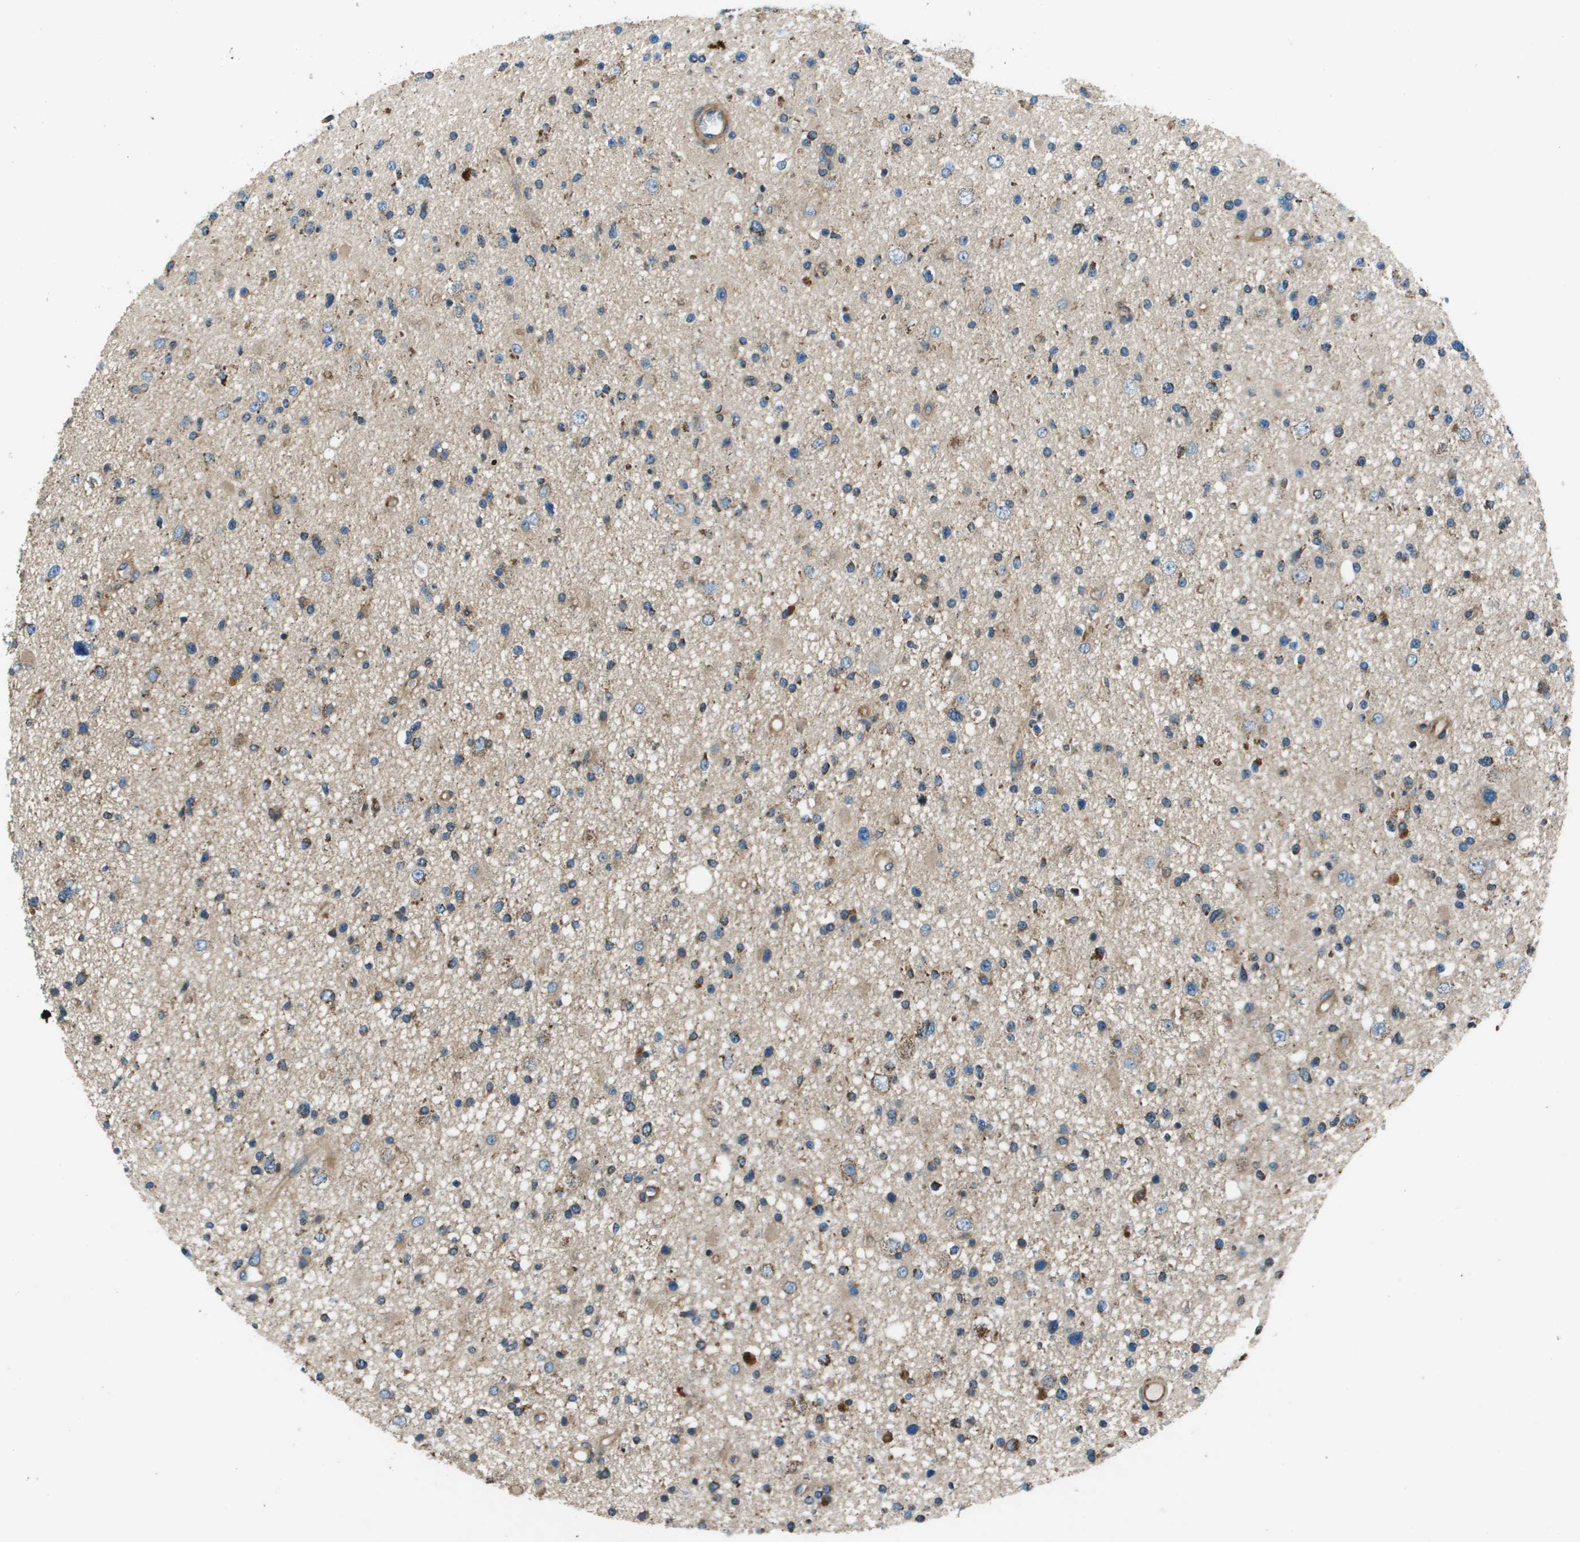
{"staining": {"intensity": "moderate", "quantity": "25%-75%", "location": "cytoplasmic/membranous"}, "tissue": "glioma", "cell_type": "Tumor cells", "image_type": "cancer", "snomed": [{"axis": "morphology", "description": "Glioma, malignant, High grade"}, {"axis": "topography", "description": "Brain"}], "caption": "Immunohistochemistry (DAB) staining of human glioma displays moderate cytoplasmic/membranous protein expression in approximately 25%-75% of tumor cells. The staining was performed using DAB (3,3'-diaminobenzidine), with brown indicating positive protein expression. Nuclei are stained blue with hematoxylin.", "gene": "TMEM51", "patient": {"sex": "male", "age": 33}}